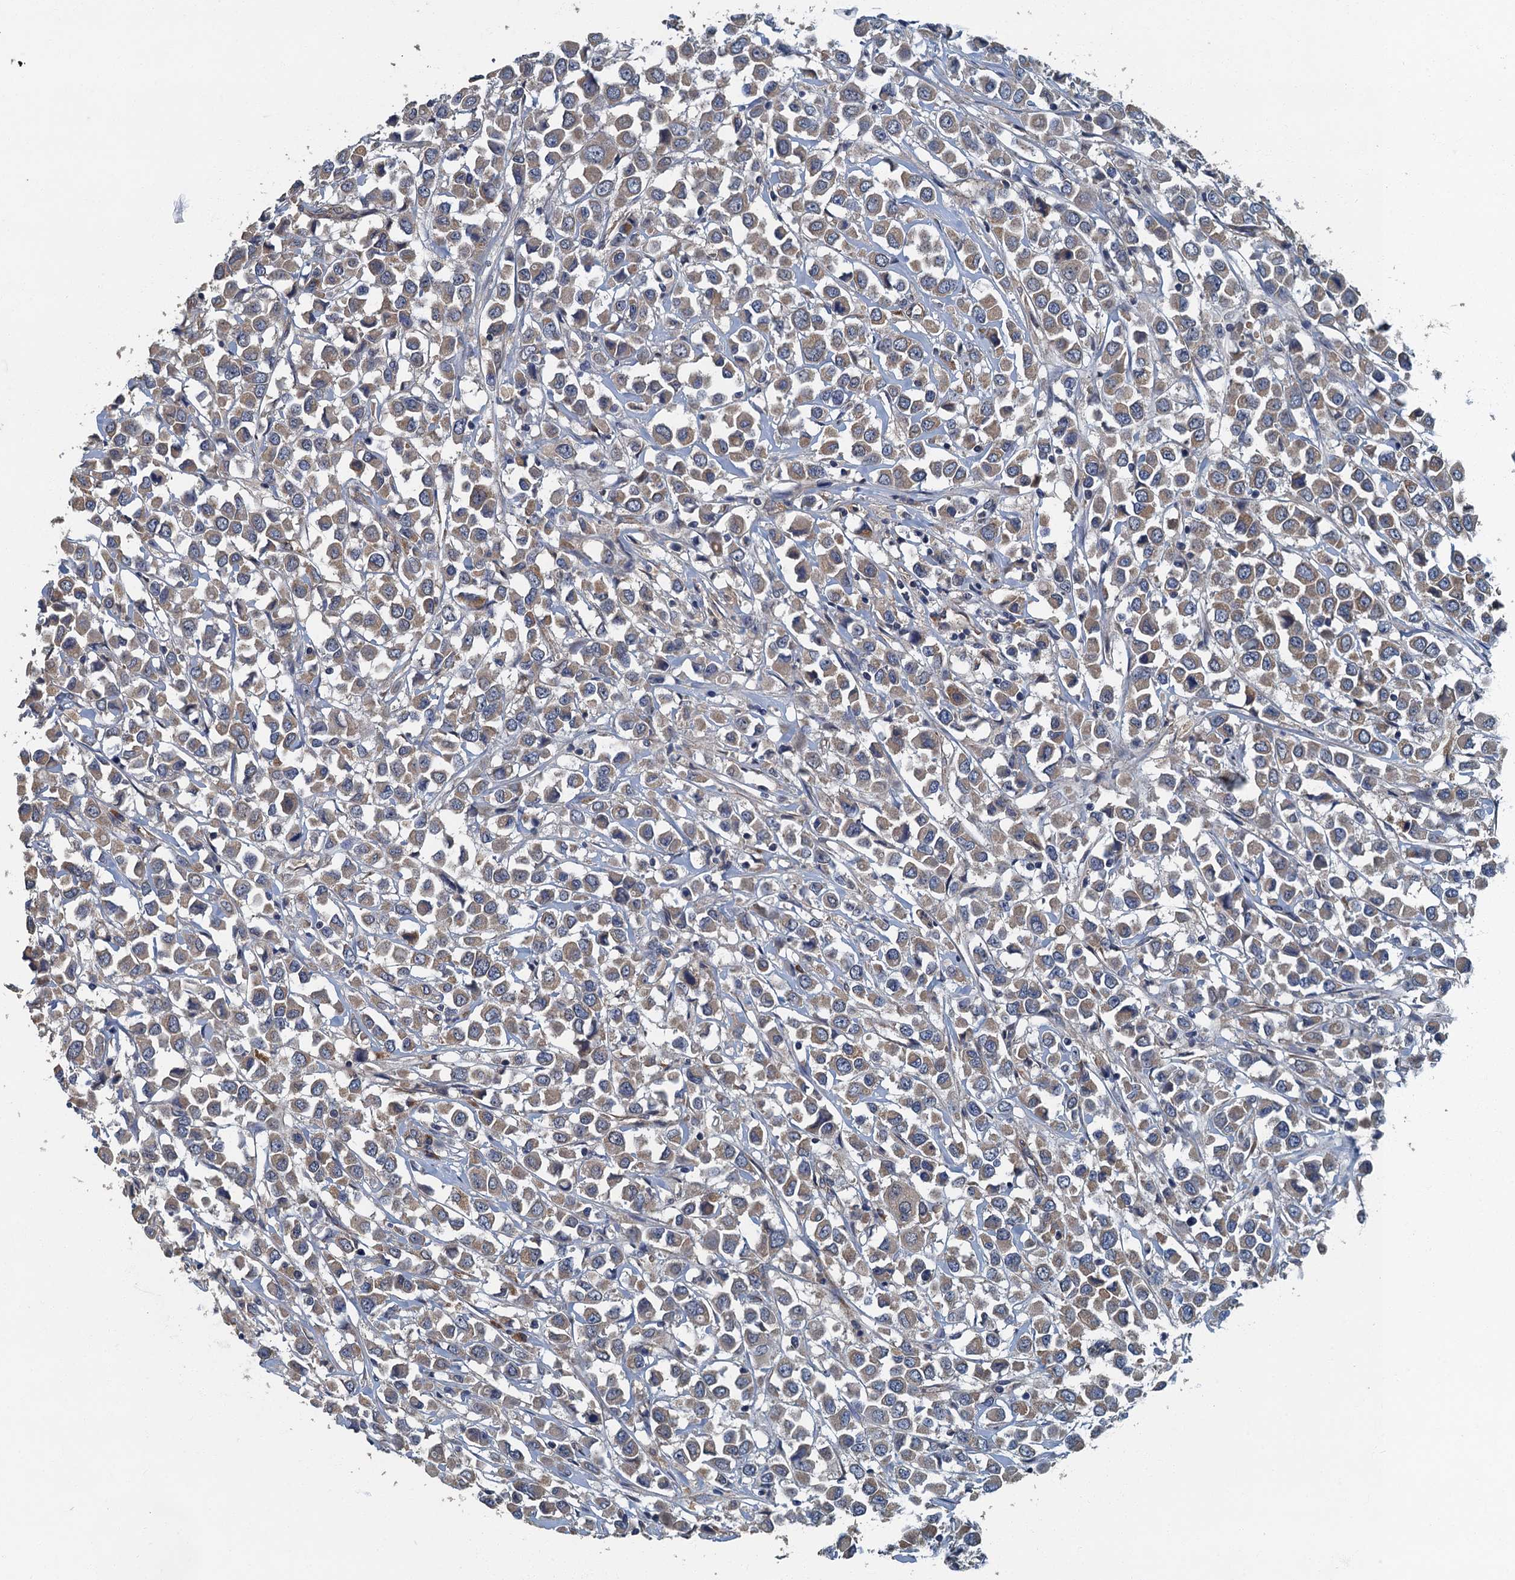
{"staining": {"intensity": "weak", "quantity": ">75%", "location": "cytoplasmic/membranous"}, "tissue": "breast cancer", "cell_type": "Tumor cells", "image_type": "cancer", "snomed": [{"axis": "morphology", "description": "Duct carcinoma"}, {"axis": "topography", "description": "Breast"}], "caption": "IHC of human breast cancer reveals low levels of weak cytoplasmic/membranous positivity in approximately >75% of tumor cells.", "gene": "DDX49", "patient": {"sex": "female", "age": 61}}